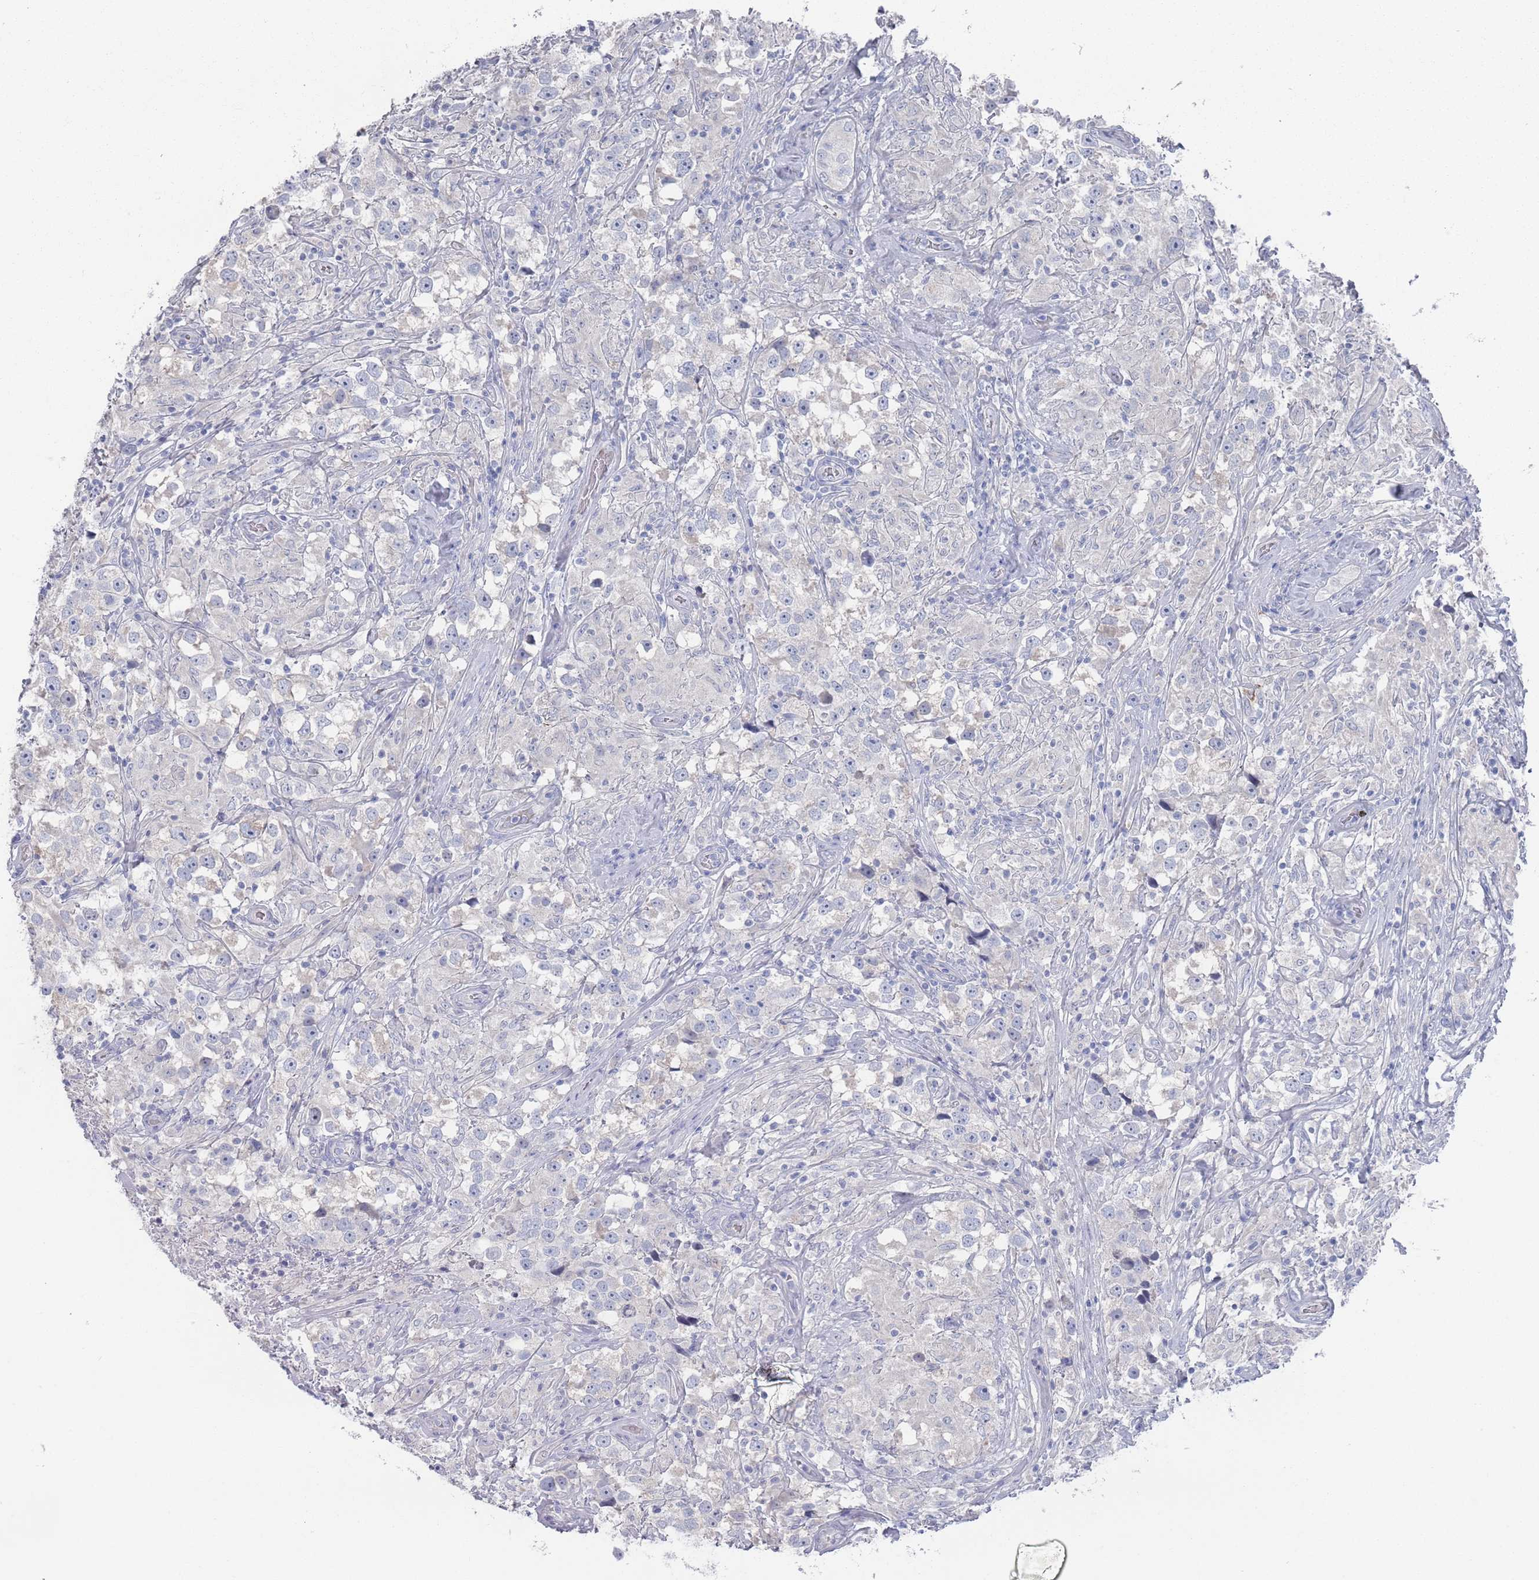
{"staining": {"intensity": "negative", "quantity": "none", "location": "none"}, "tissue": "testis cancer", "cell_type": "Tumor cells", "image_type": "cancer", "snomed": [{"axis": "morphology", "description": "Seminoma, NOS"}, {"axis": "topography", "description": "Testis"}], "caption": "Immunohistochemistry (IHC) histopathology image of human seminoma (testis) stained for a protein (brown), which demonstrates no positivity in tumor cells.", "gene": "TMCO3", "patient": {"sex": "male", "age": 46}}